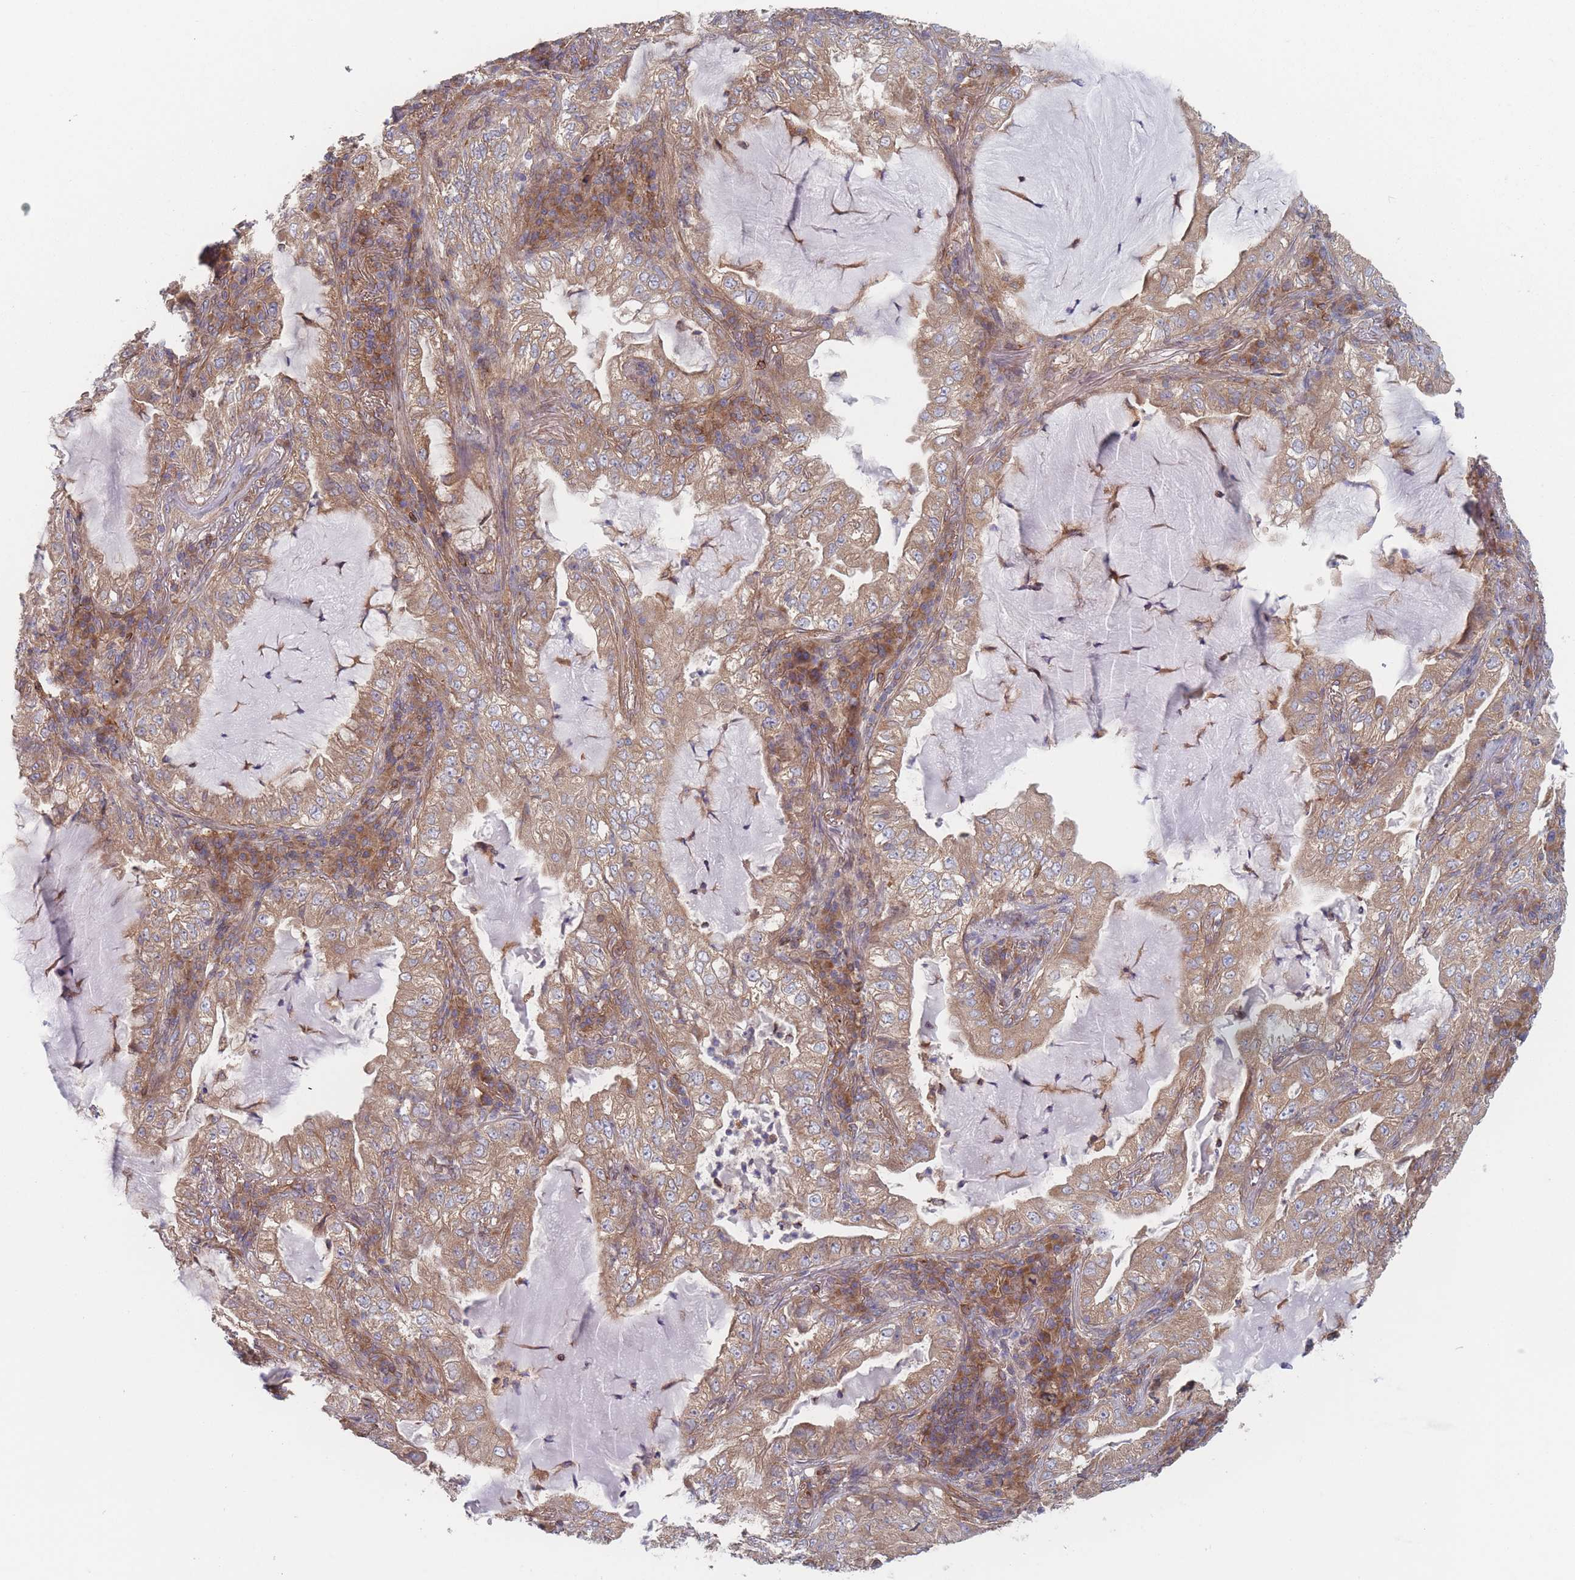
{"staining": {"intensity": "moderate", "quantity": ">75%", "location": "cytoplasmic/membranous"}, "tissue": "lung cancer", "cell_type": "Tumor cells", "image_type": "cancer", "snomed": [{"axis": "morphology", "description": "Adenocarcinoma, NOS"}, {"axis": "topography", "description": "Lung"}], "caption": "Immunohistochemical staining of lung adenocarcinoma displays medium levels of moderate cytoplasmic/membranous protein positivity in approximately >75% of tumor cells.", "gene": "KDSR", "patient": {"sex": "female", "age": 73}}